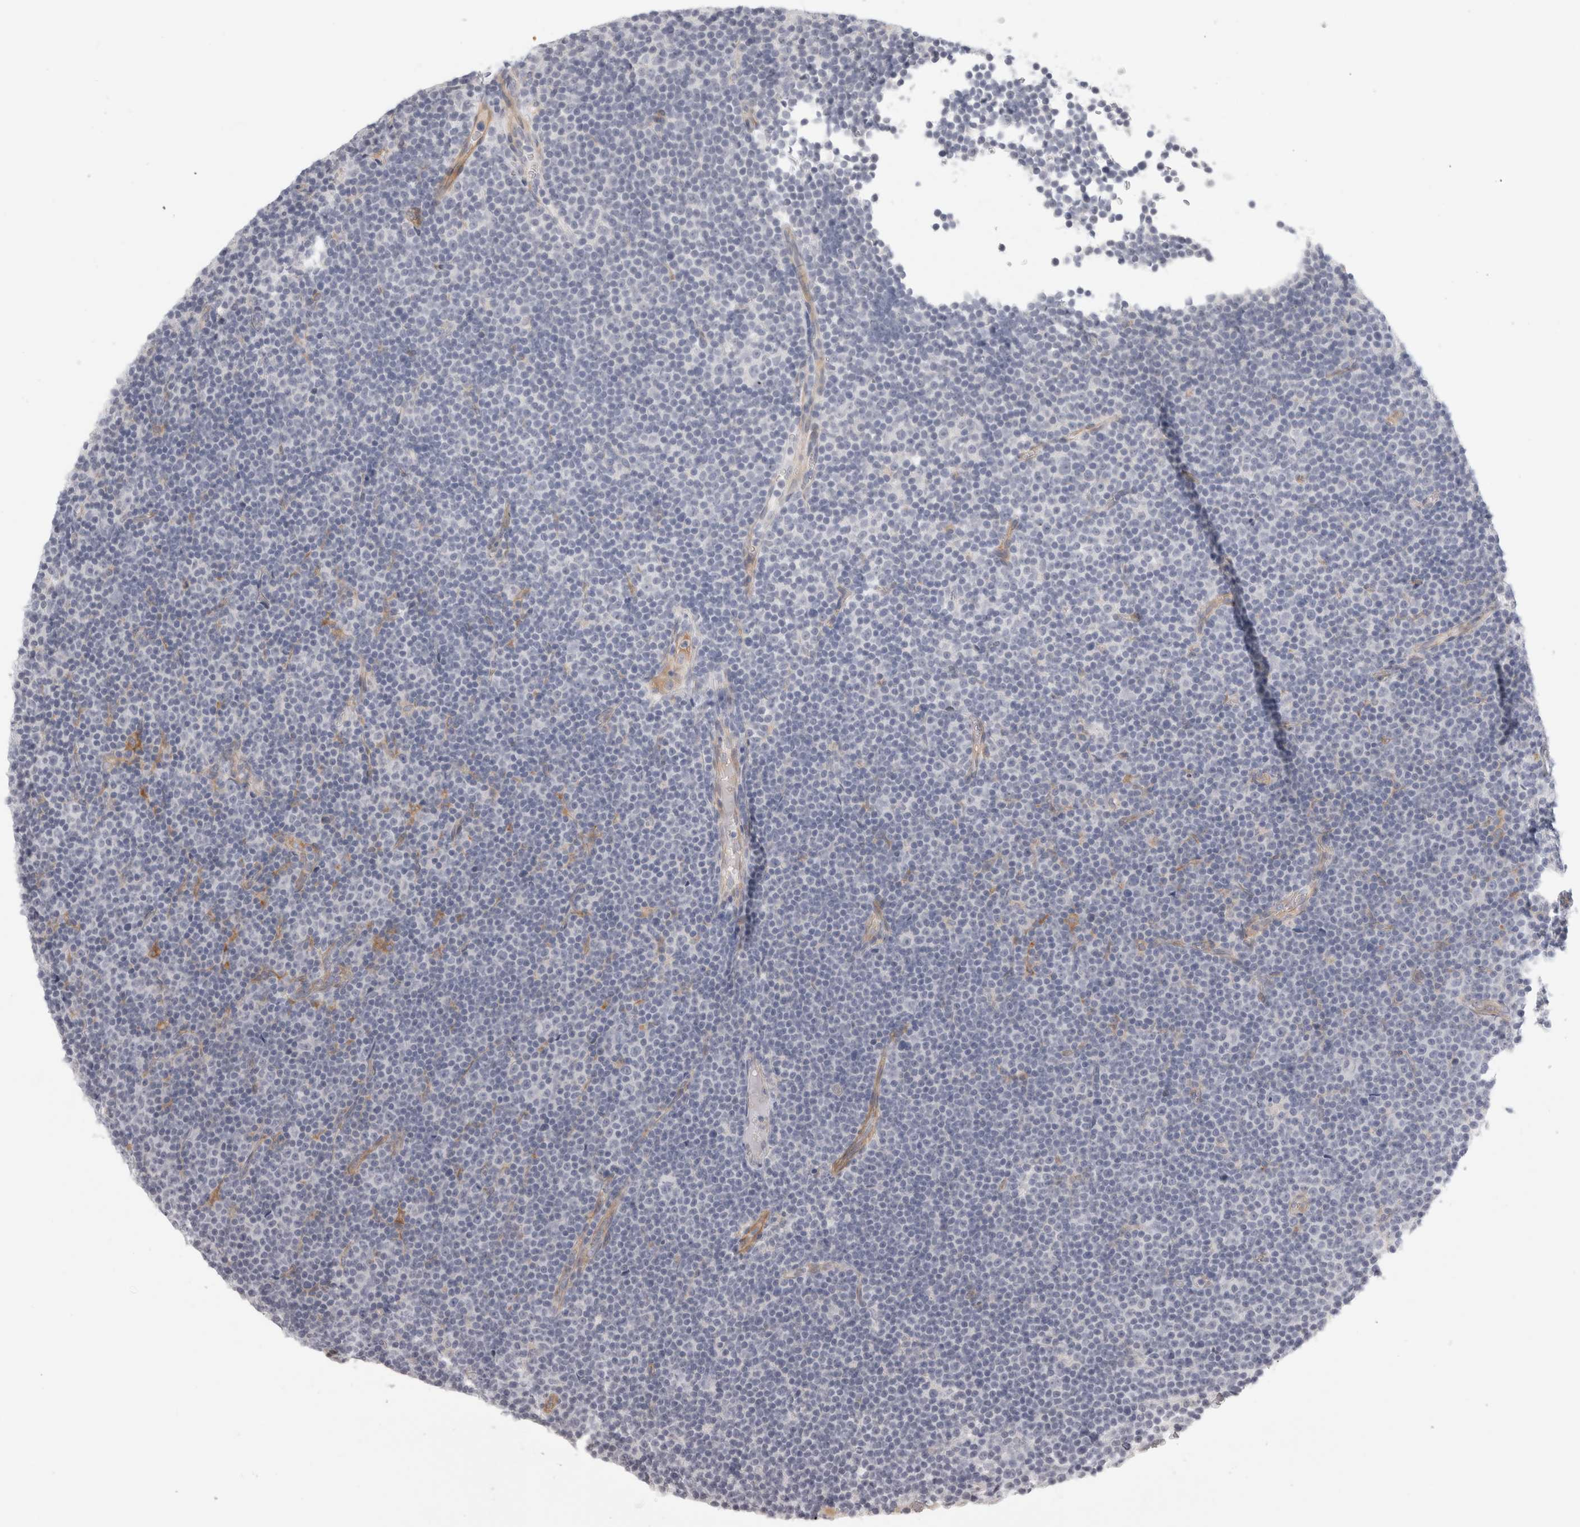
{"staining": {"intensity": "negative", "quantity": "none", "location": "none"}, "tissue": "lymphoma", "cell_type": "Tumor cells", "image_type": "cancer", "snomed": [{"axis": "morphology", "description": "Malignant lymphoma, non-Hodgkin's type, Low grade"}, {"axis": "topography", "description": "Lymph node"}], "caption": "A high-resolution micrograph shows IHC staining of lymphoma, which shows no significant staining in tumor cells. (Stains: DAB immunohistochemistry with hematoxylin counter stain, Microscopy: brightfield microscopy at high magnification).", "gene": "FBLIM1", "patient": {"sex": "female", "age": 67}}